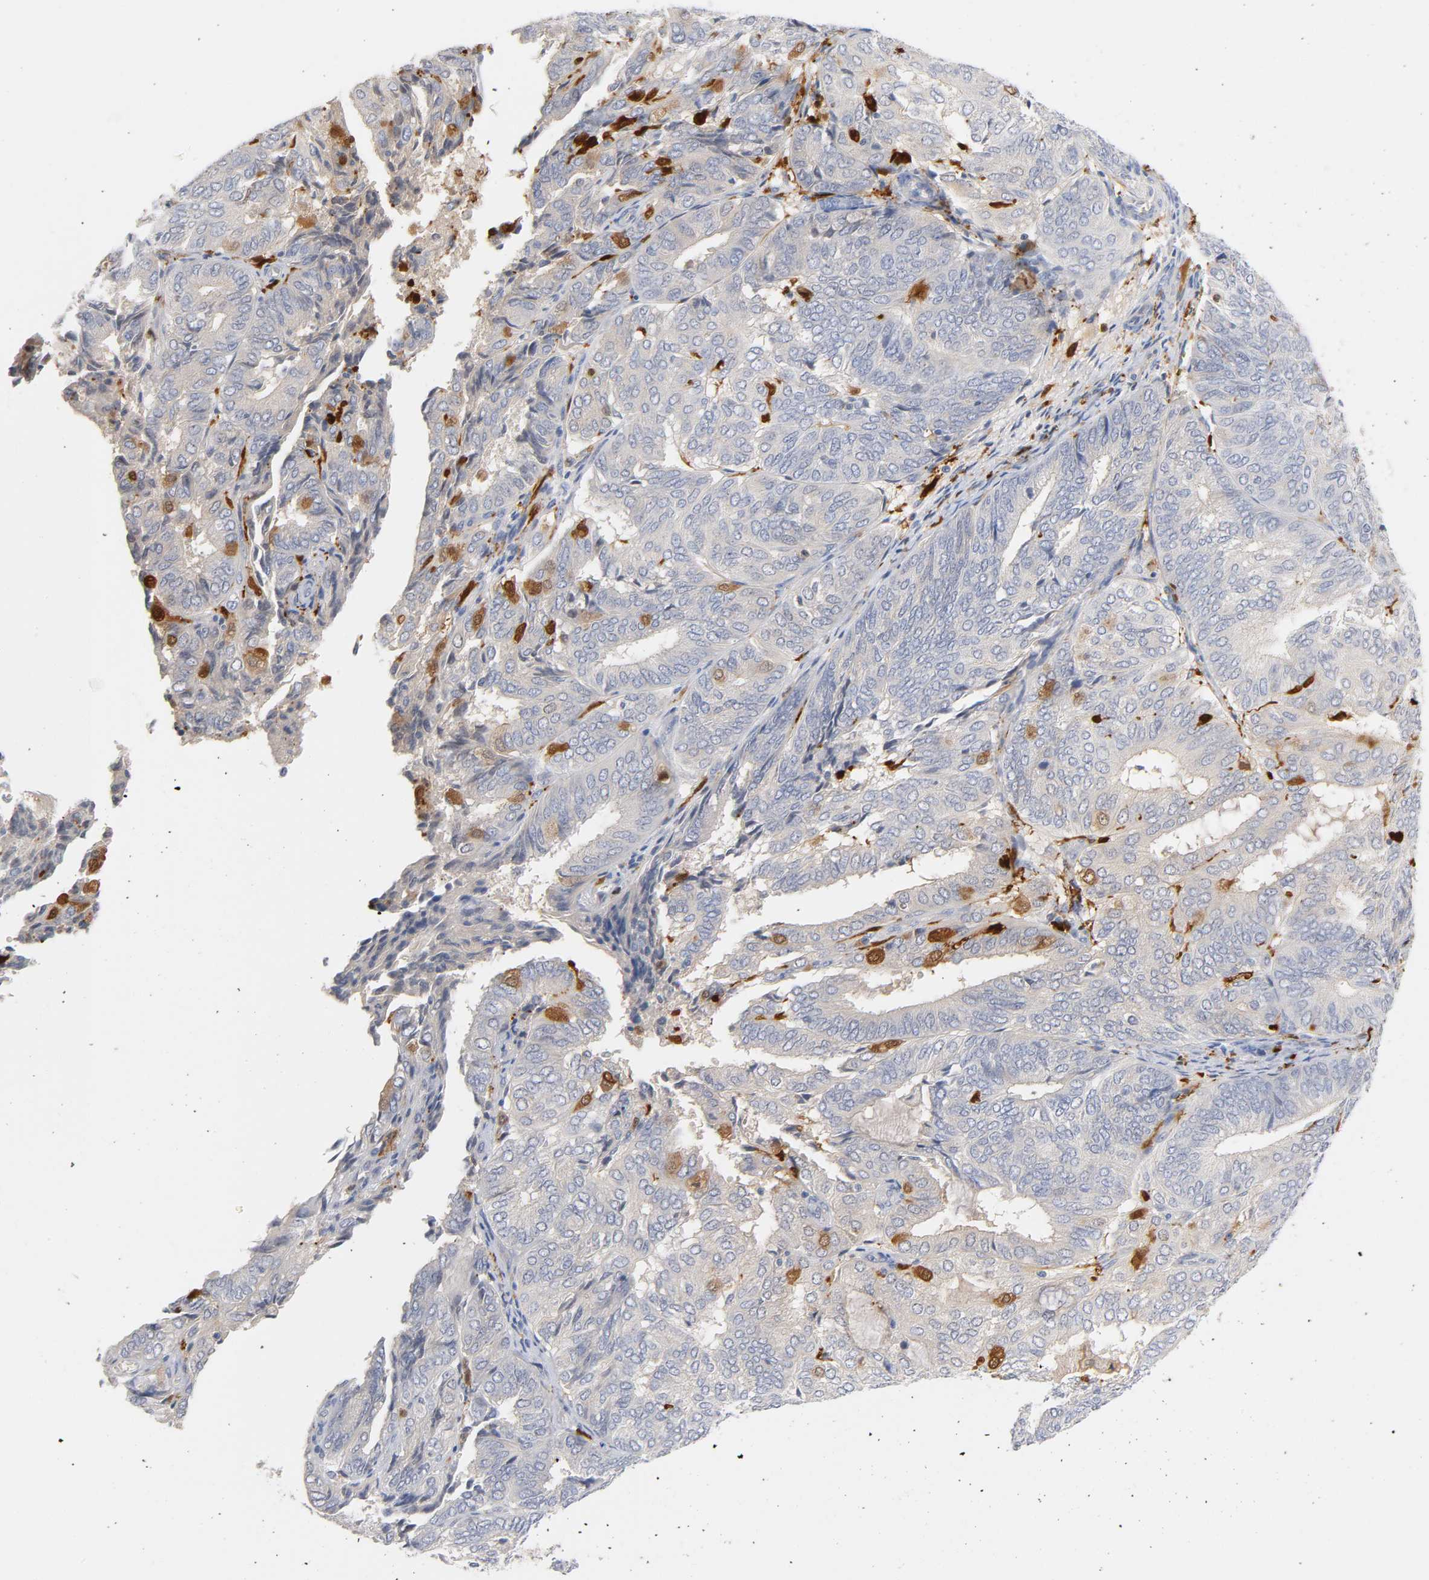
{"staining": {"intensity": "negative", "quantity": "none", "location": "none"}, "tissue": "endometrial cancer", "cell_type": "Tumor cells", "image_type": "cancer", "snomed": [{"axis": "morphology", "description": "Adenocarcinoma, NOS"}, {"axis": "topography", "description": "Uterus"}], "caption": "Histopathology image shows no protein positivity in tumor cells of endometrial cancer tissue.", "gene": "IL18", "patient": {"sex": "female", "age": 60}}